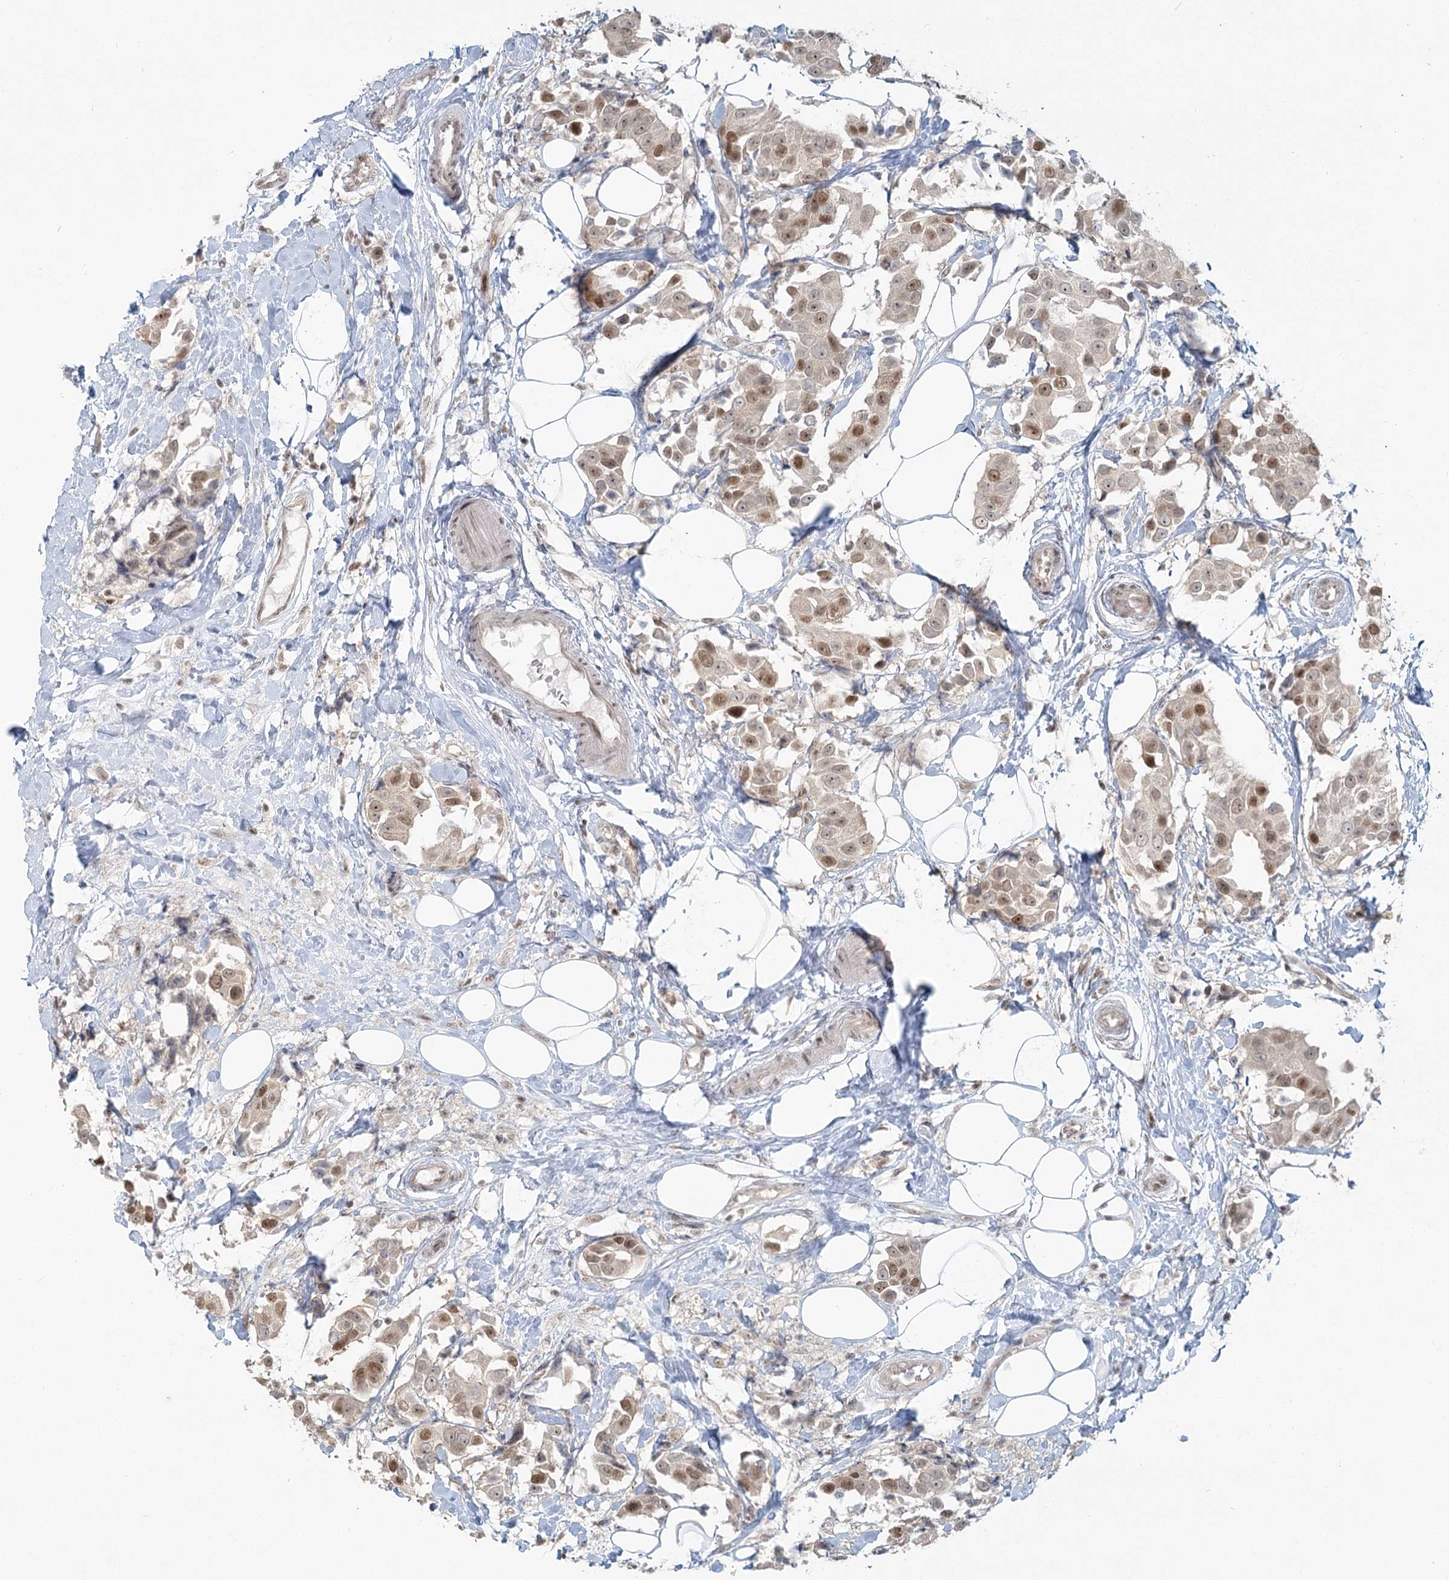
{"staining": {"intensity": "moderate", "quantity": ">75%", "location": "cytoplasmic/membranous,nuclear"}, "tissue": "breast cancer", "cell_type": "Tumor cells", "image_type": "cancer", "snomed": [{"axis": "morphology", "description": "Normal tissue, NOS"}, {"axis": "morphology", "description": "Duct carcinoma"}, {"axis": "topography", "description": "Breast"}], "caption": "Invasive ductal carcinoma (breast) stained with DAB (3,3'-diaminobenzidine) immunohistochemistry (IHC) demonstrates medium levels of moderate cytoplasmic/membranous and nuclear positivity in approximately >75% of tumor cells.", "gene": "R3HCC1L", "patient": {"sex": "female", "age": 39}}